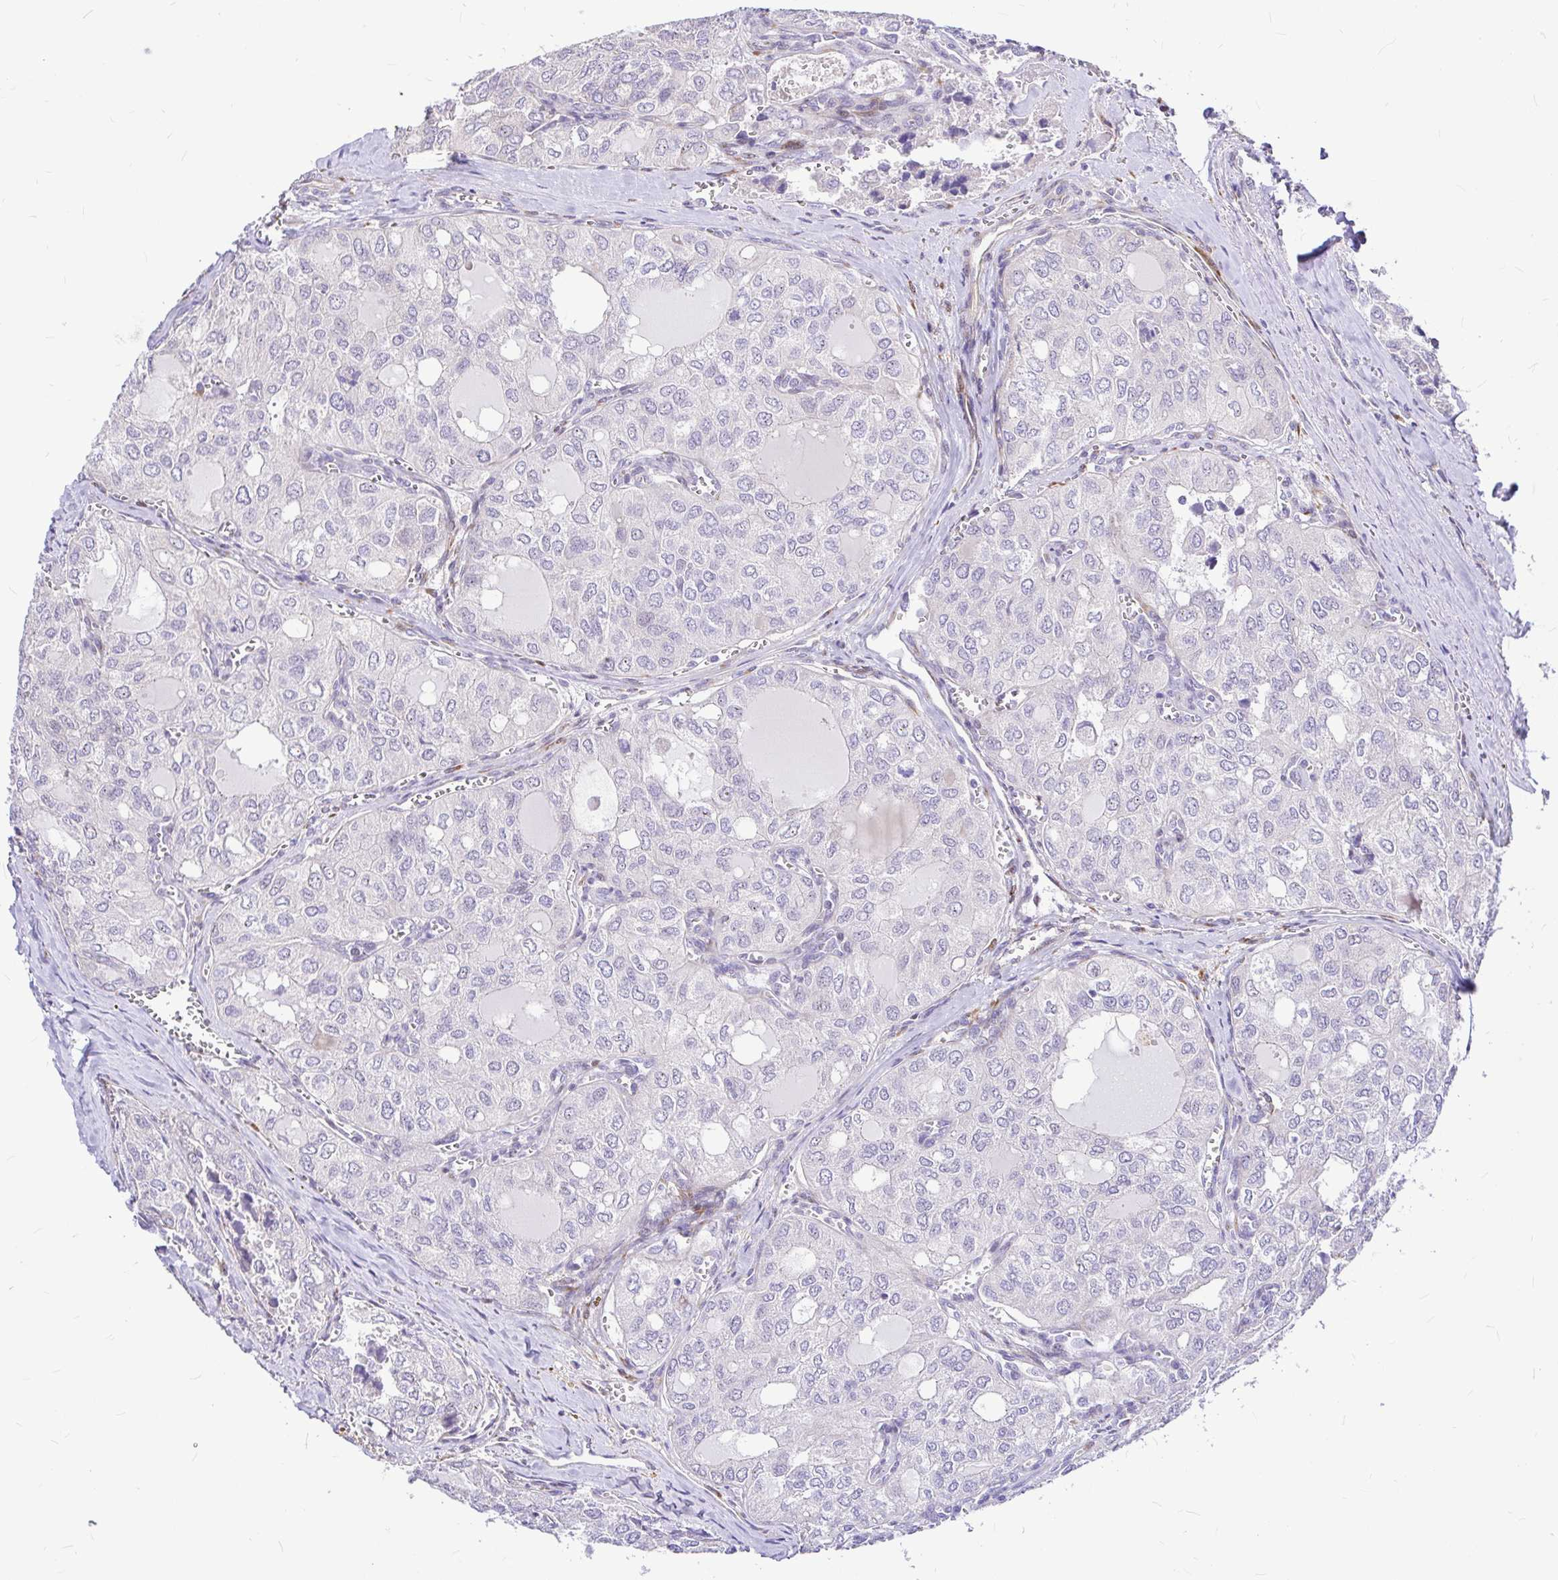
{"staining": {"intensity": "negative", "quantity": "none", "location": "none"}, "tissue": "thyroid cancer", "cell_type": "Tumor cells", "image_type": "cancer", "snomed": [{"axis": "morphology", "description": "Follicular adenoma carcinoma, NOS"}, {"axis": "topography", "description": "Thyroid gland"}], "caption": "A micrograph of thyroid cancer stained for a protein reveals no brown staining in tumor cells.", "gene": "GABBR2", "patient": {"sex": "male", "age": 75}}